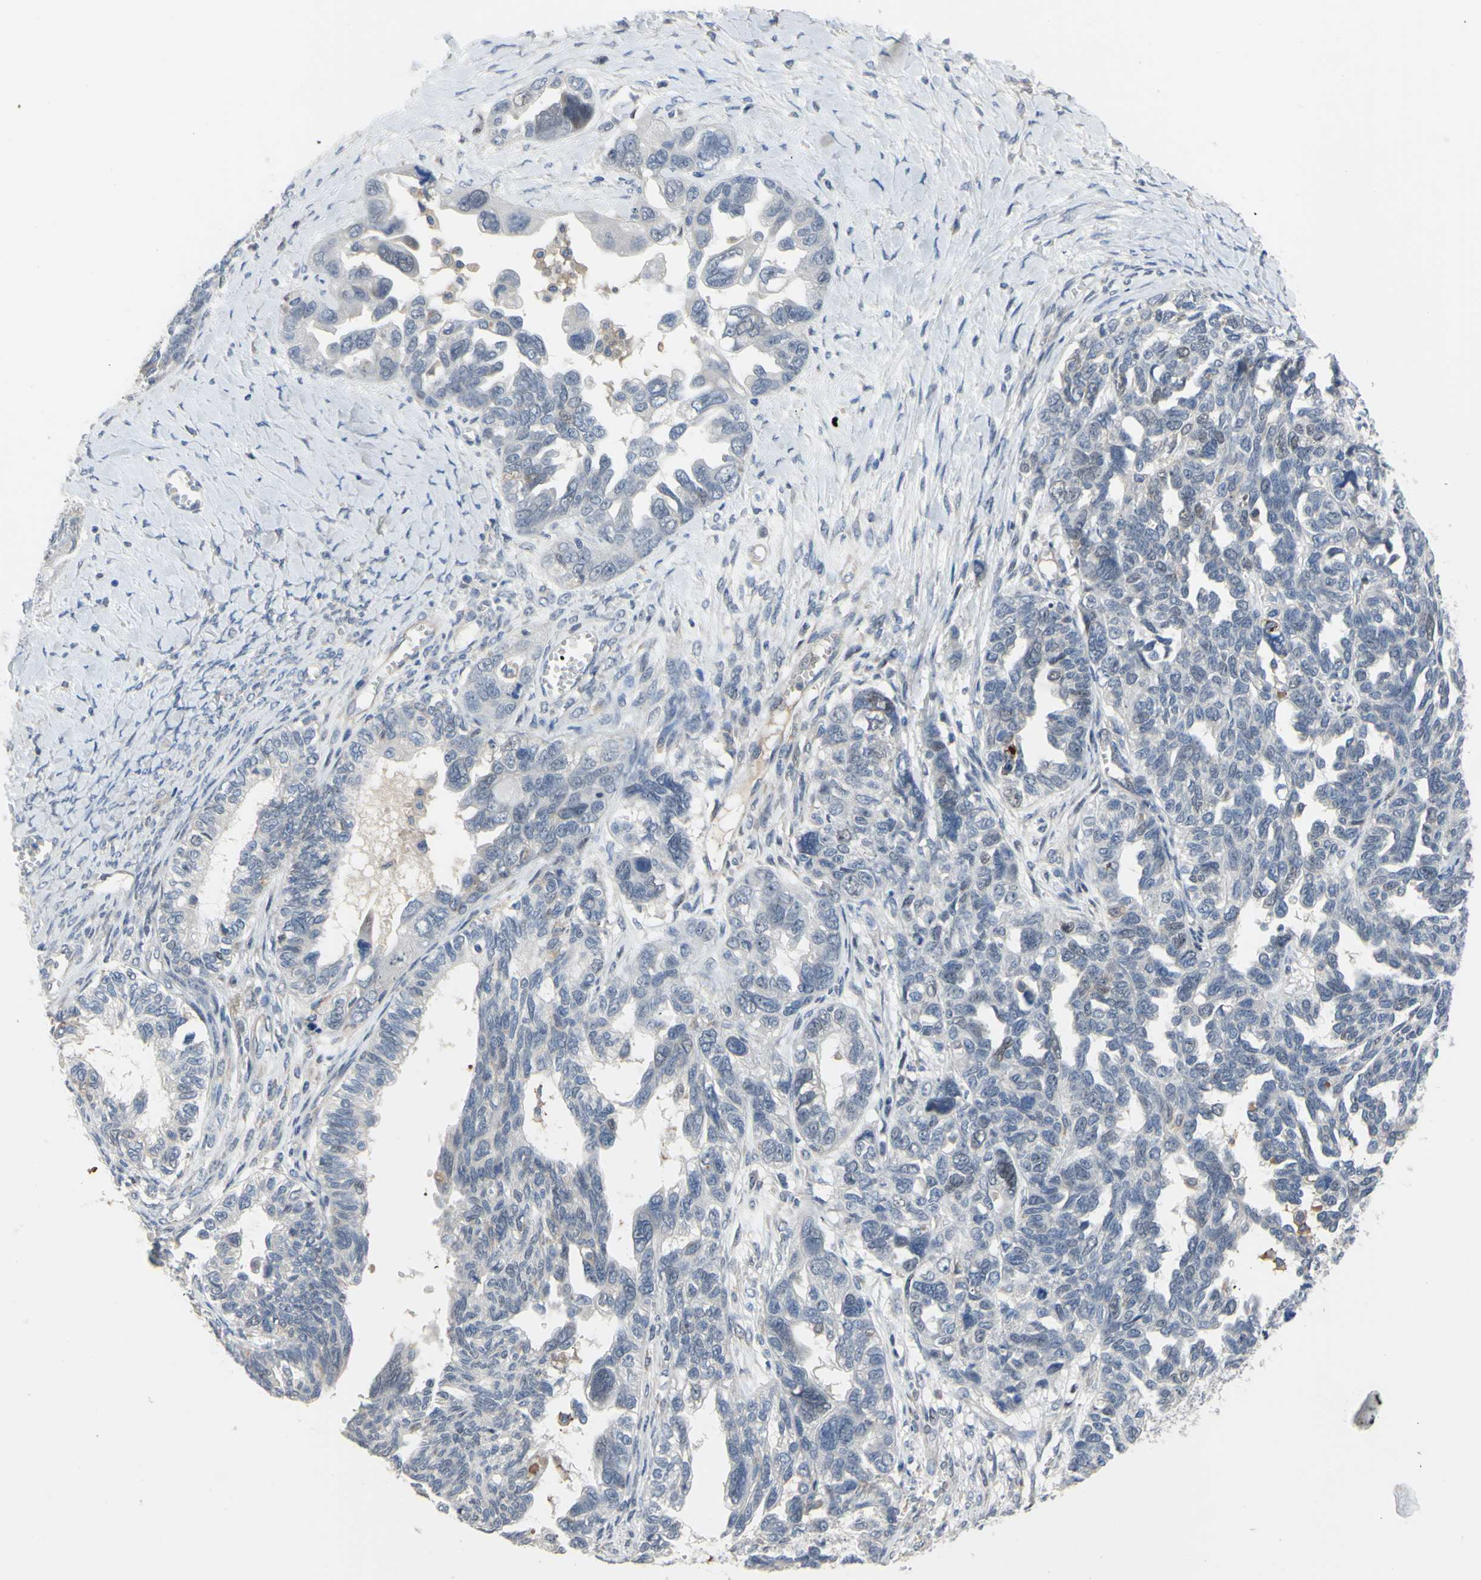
{"staining": {"intensity": "negative", "quantity": "none", "location": "none"}, "tissue": "ovarian cancer", "cell_type": "Tumor cells", "image_type": "cancer", "snomed": [{"axis": "morphology", "description": "Cystadenocarcinoma, serous, NOS"}, {"axis": "topography", "description": "Ovary"}], "caption": "The immunohistochemistry image has no significant expression in tumor cells of ovarian cancer (serous cystadenocarcinoma) tissue.", "gene": "LHX9", "patient": {"sex": "female", "age": 79}}